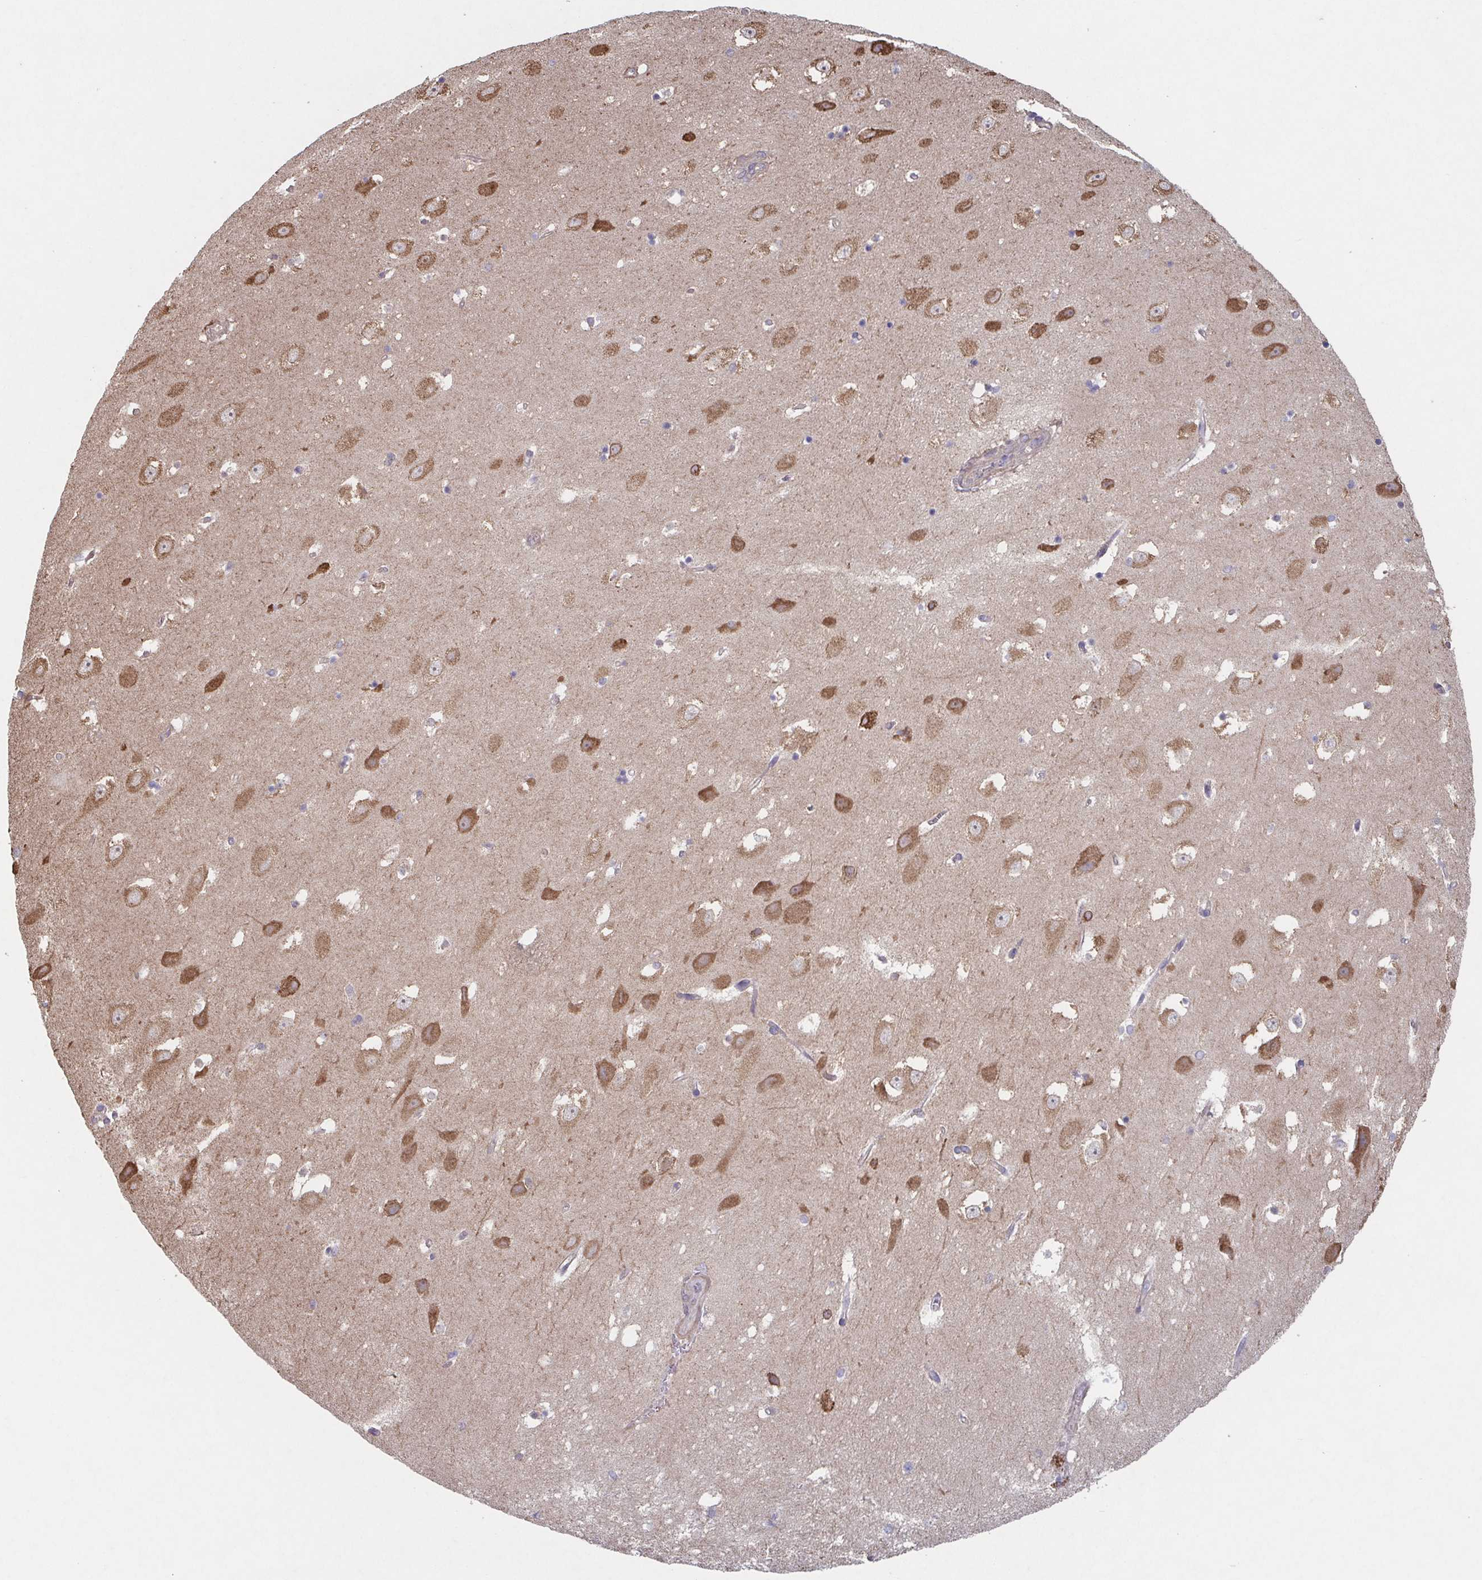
{"staining": {"intensity": "moderate", "quantity": "<25%", "location": "cytoplasmic/membranous"}, "tissue": "hippocampus", "cell_type": "Glial cells", "image_type": "normal", "snomed": [{"axis": "morphology", "description": "Normal tissue, NOS"}, {"axis": "topography", "description": "Hippocampus"}], "caption": "Immunohistochemical staining of normal human hippocampus reveals low levels of moderate cytoplasmic/membranous expression in about <25% of glial cells. The staining is performed using DAB brown chromogen to label protein expression. The nuclei are counter-stained blue using hematoxylin.", "gene": "COPB1", "patient": {"sex": "male", "age": 58}}